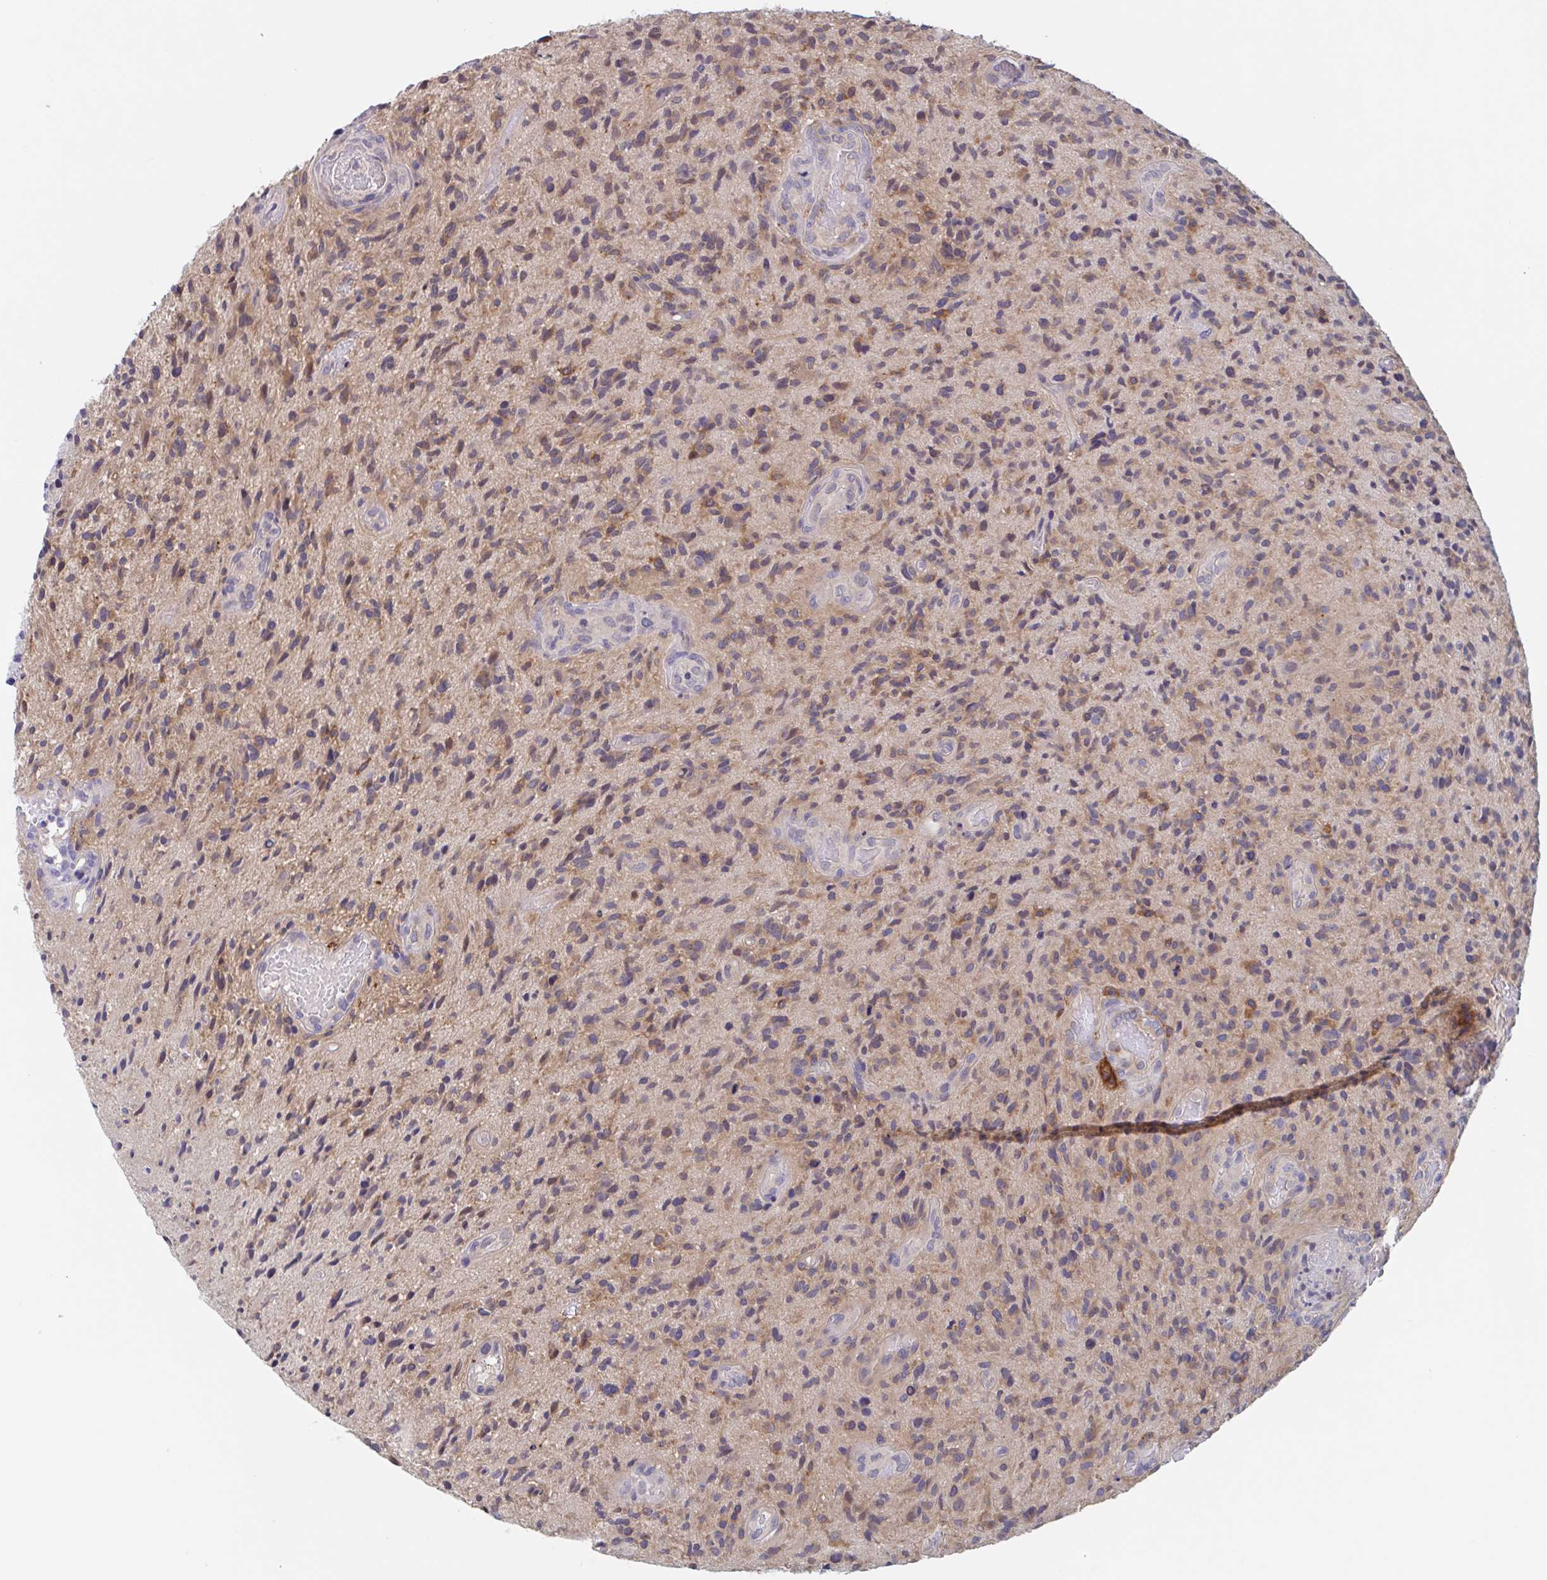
{"staining": {"intensity": "moderate", "quantity": ">75%", "location": "cytoplasmic/membranous"}, "tissue": "glioma", "cell_type": "Tumor cells", "image_type": "cancer", "snomed": [{"axis": "morphology", "description": "Glioma, malignant, High grade"}, {"axis": "topography", "description": "Brain"}], "caption": "Immunohistochemical staining of human glioma exhibits medium levels of moderate cytoplasmic/membranous expression in about >75% of tumor cells.", "gene": "SNX8", "patient": {"sex": "male", "age": 55}}